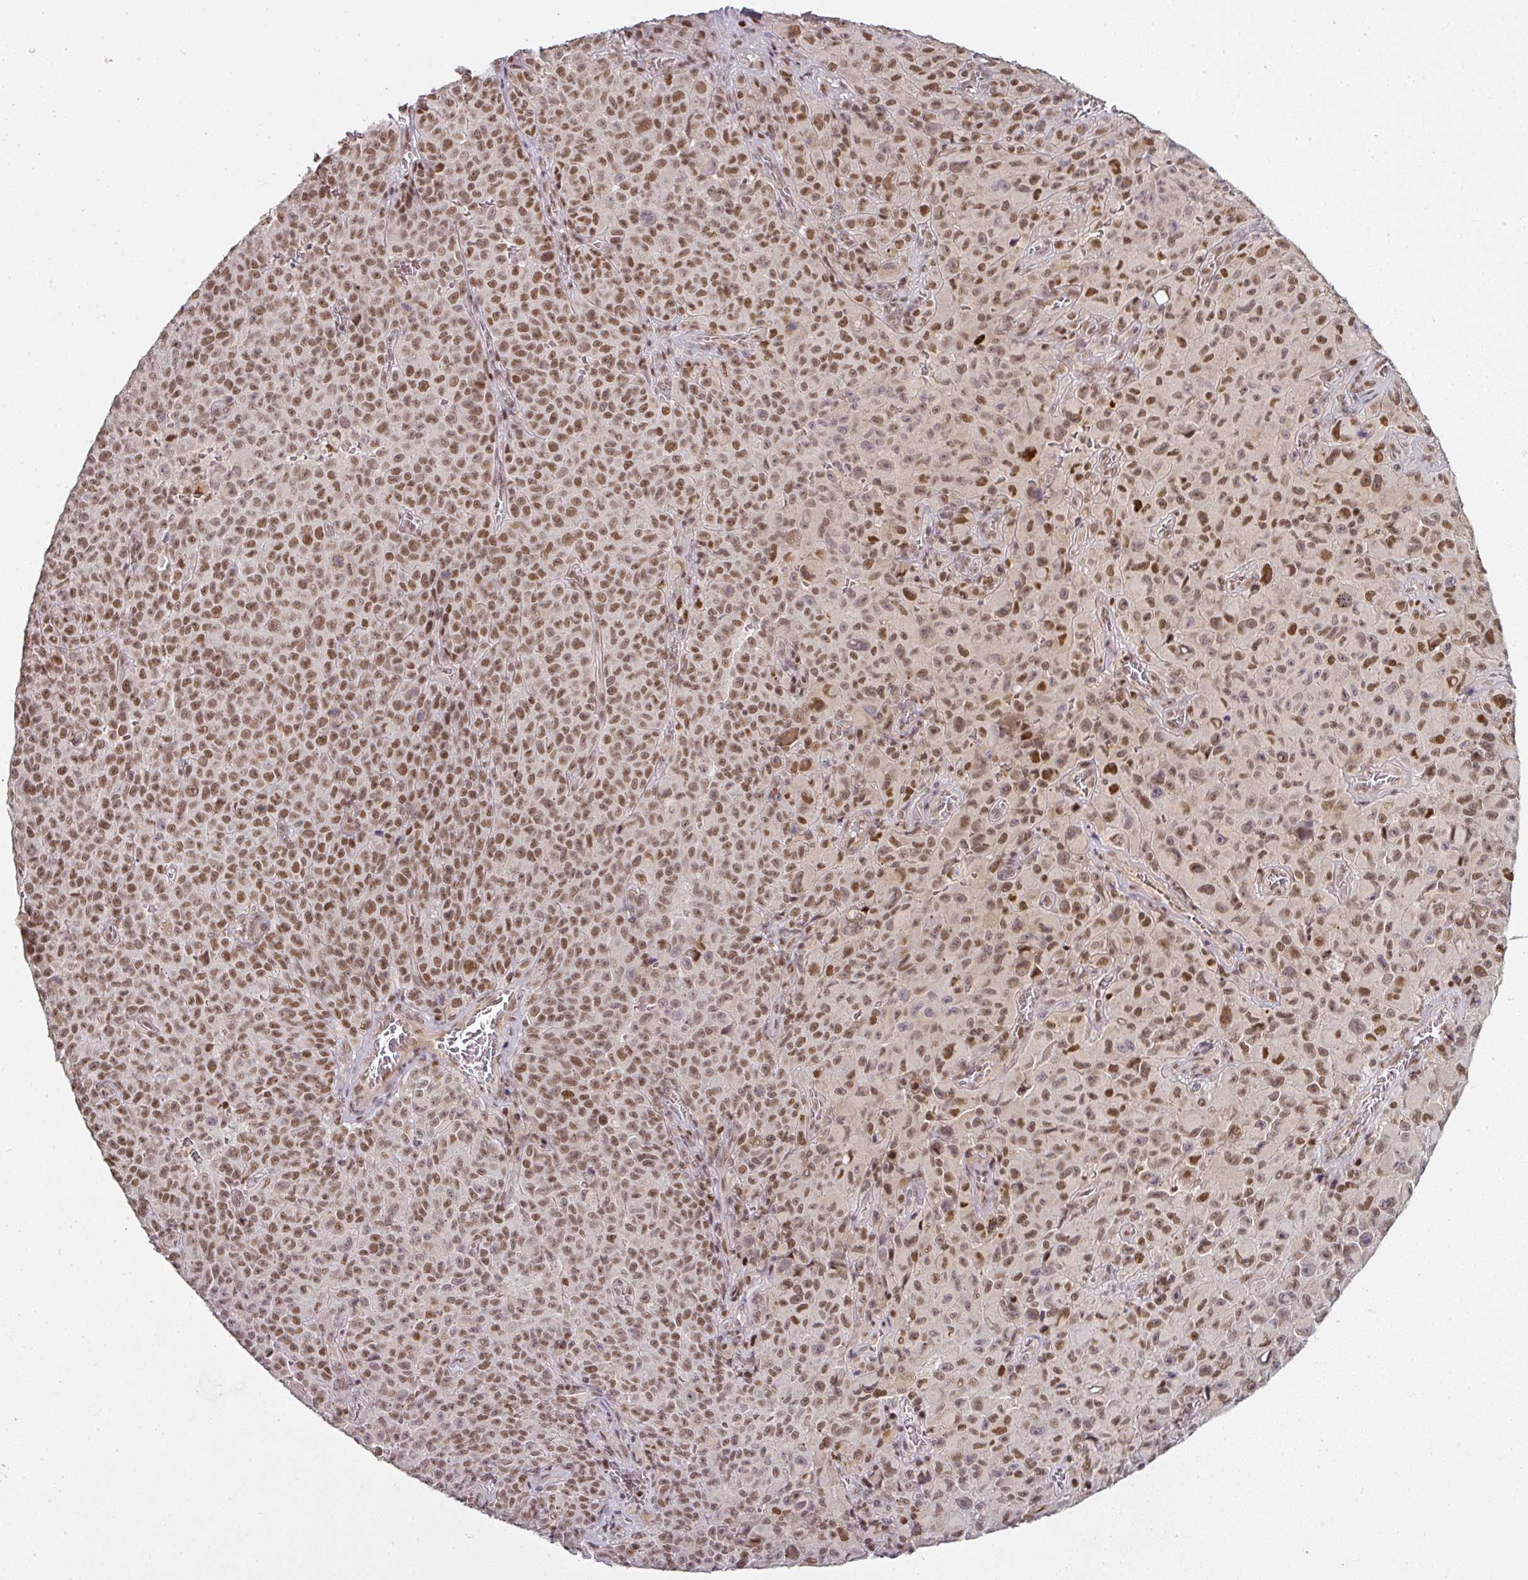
{"staining": {"intensity": "moderate", "quantity": ">75%", "location": "nuclear"}, "tissue": "melanoma", "cell_type": "Tumor cells", "image_type": "cancer", "snomed": [{"axis": "morphology", "description": "Malignant melanoma, NOS"}, {"axis": "topography", "description": "Skin"}], "caption": "Immunohistochemistry (DAB) staining of human melanoma displays moderate nuclear protein staining in approximately >75% of tumor cells.", "gene": "GPRIN2", "patient": {"sex": "female", "age": 82}}